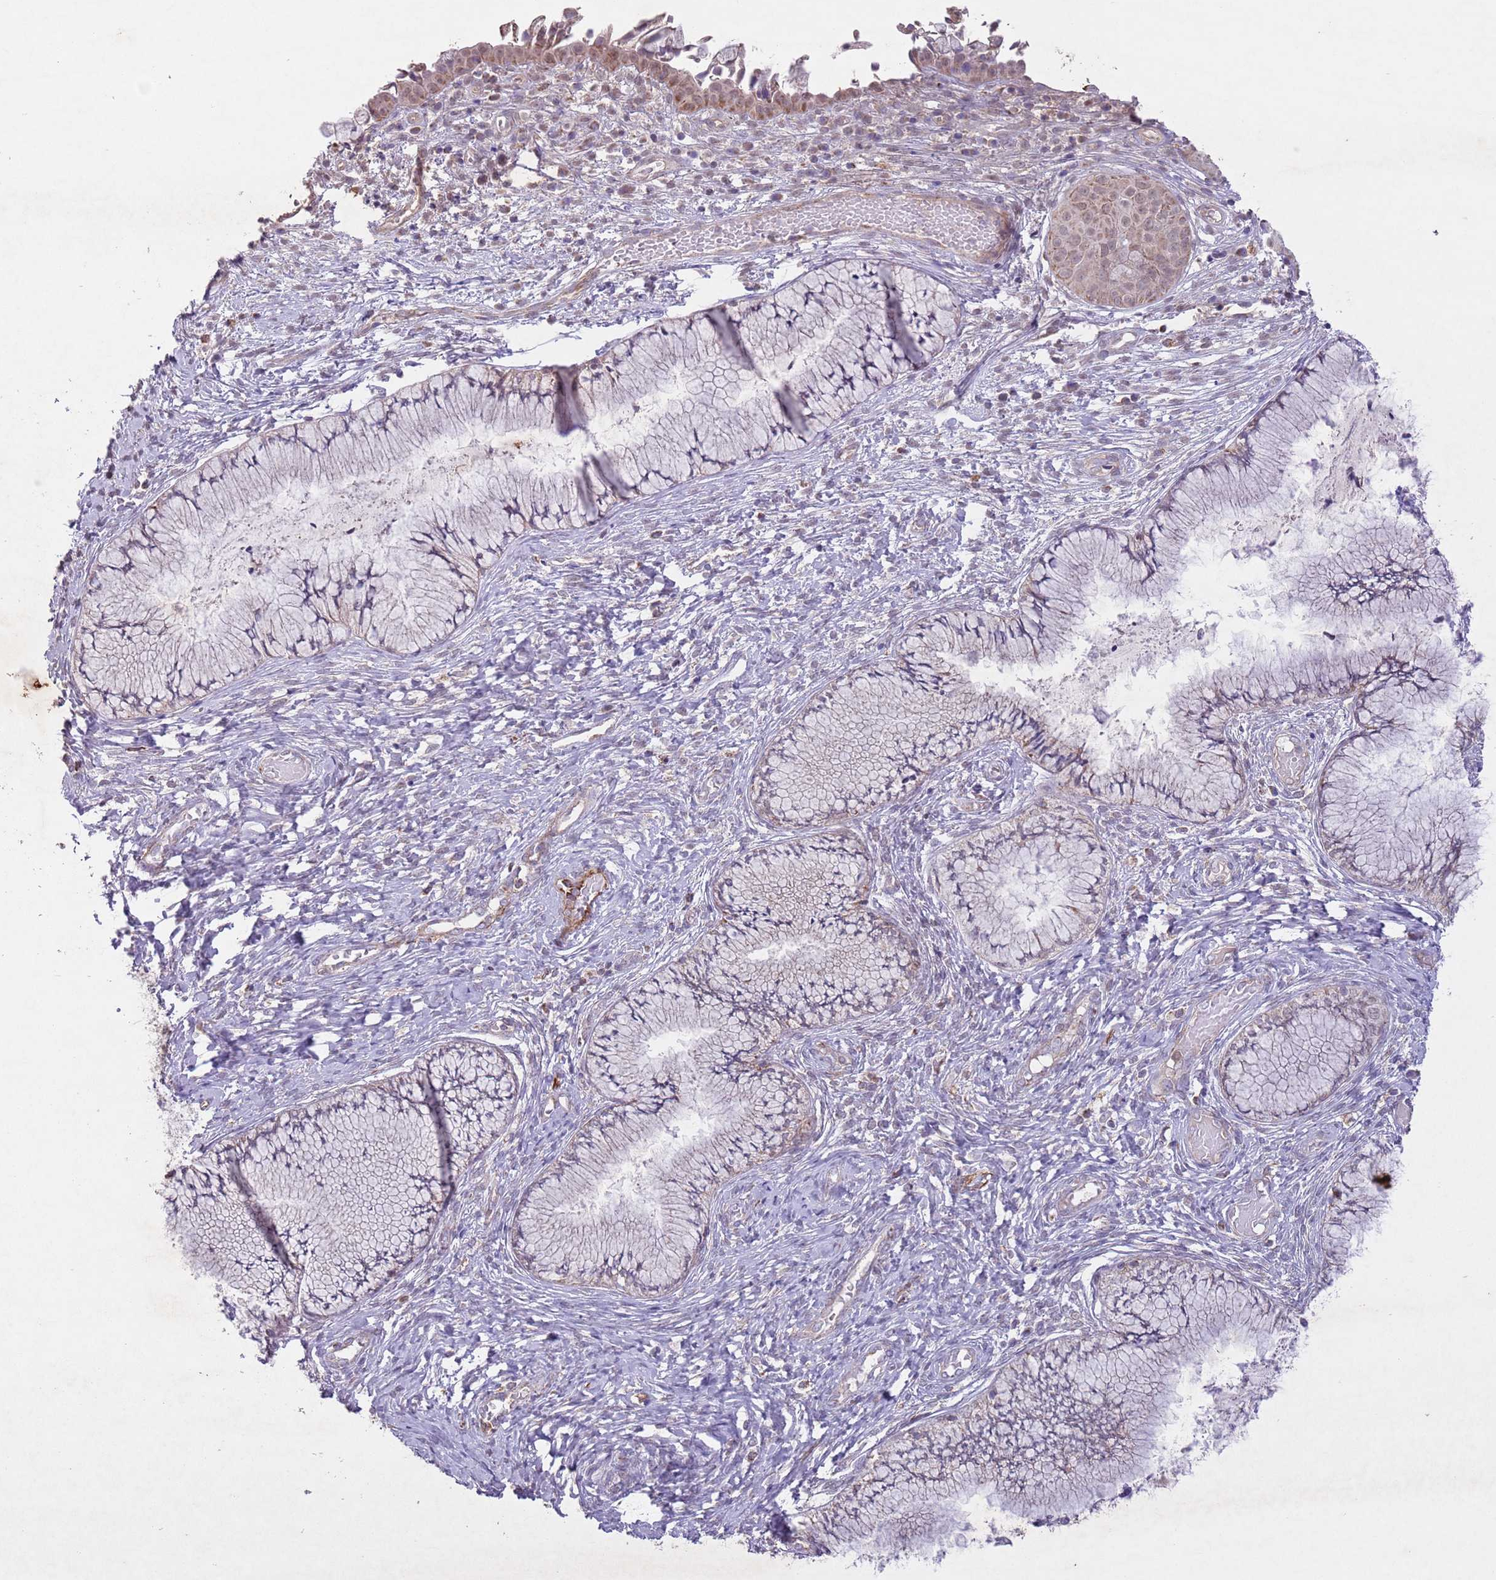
{"staining": {"intensity": "moderate", "quantity": "<25%", "location": "cytoplasmic/membranous"}, "tissue": "cervix", "cell_type": "Glandular cells", "image_type": "normal", "snomed": [{"axis": "morphology", "description": "Normal tissue, NOS"}, {"axis": "topography", "description": "Cervix"}], "caption": "Brown immunohistochemical staining in benign human cervix demonstrates moderate cytoplasmic/membranous positivity in approximately <25% of glandular cells.", "gene": "CCNI", "patient": {"sex": "female", "age": 42}}